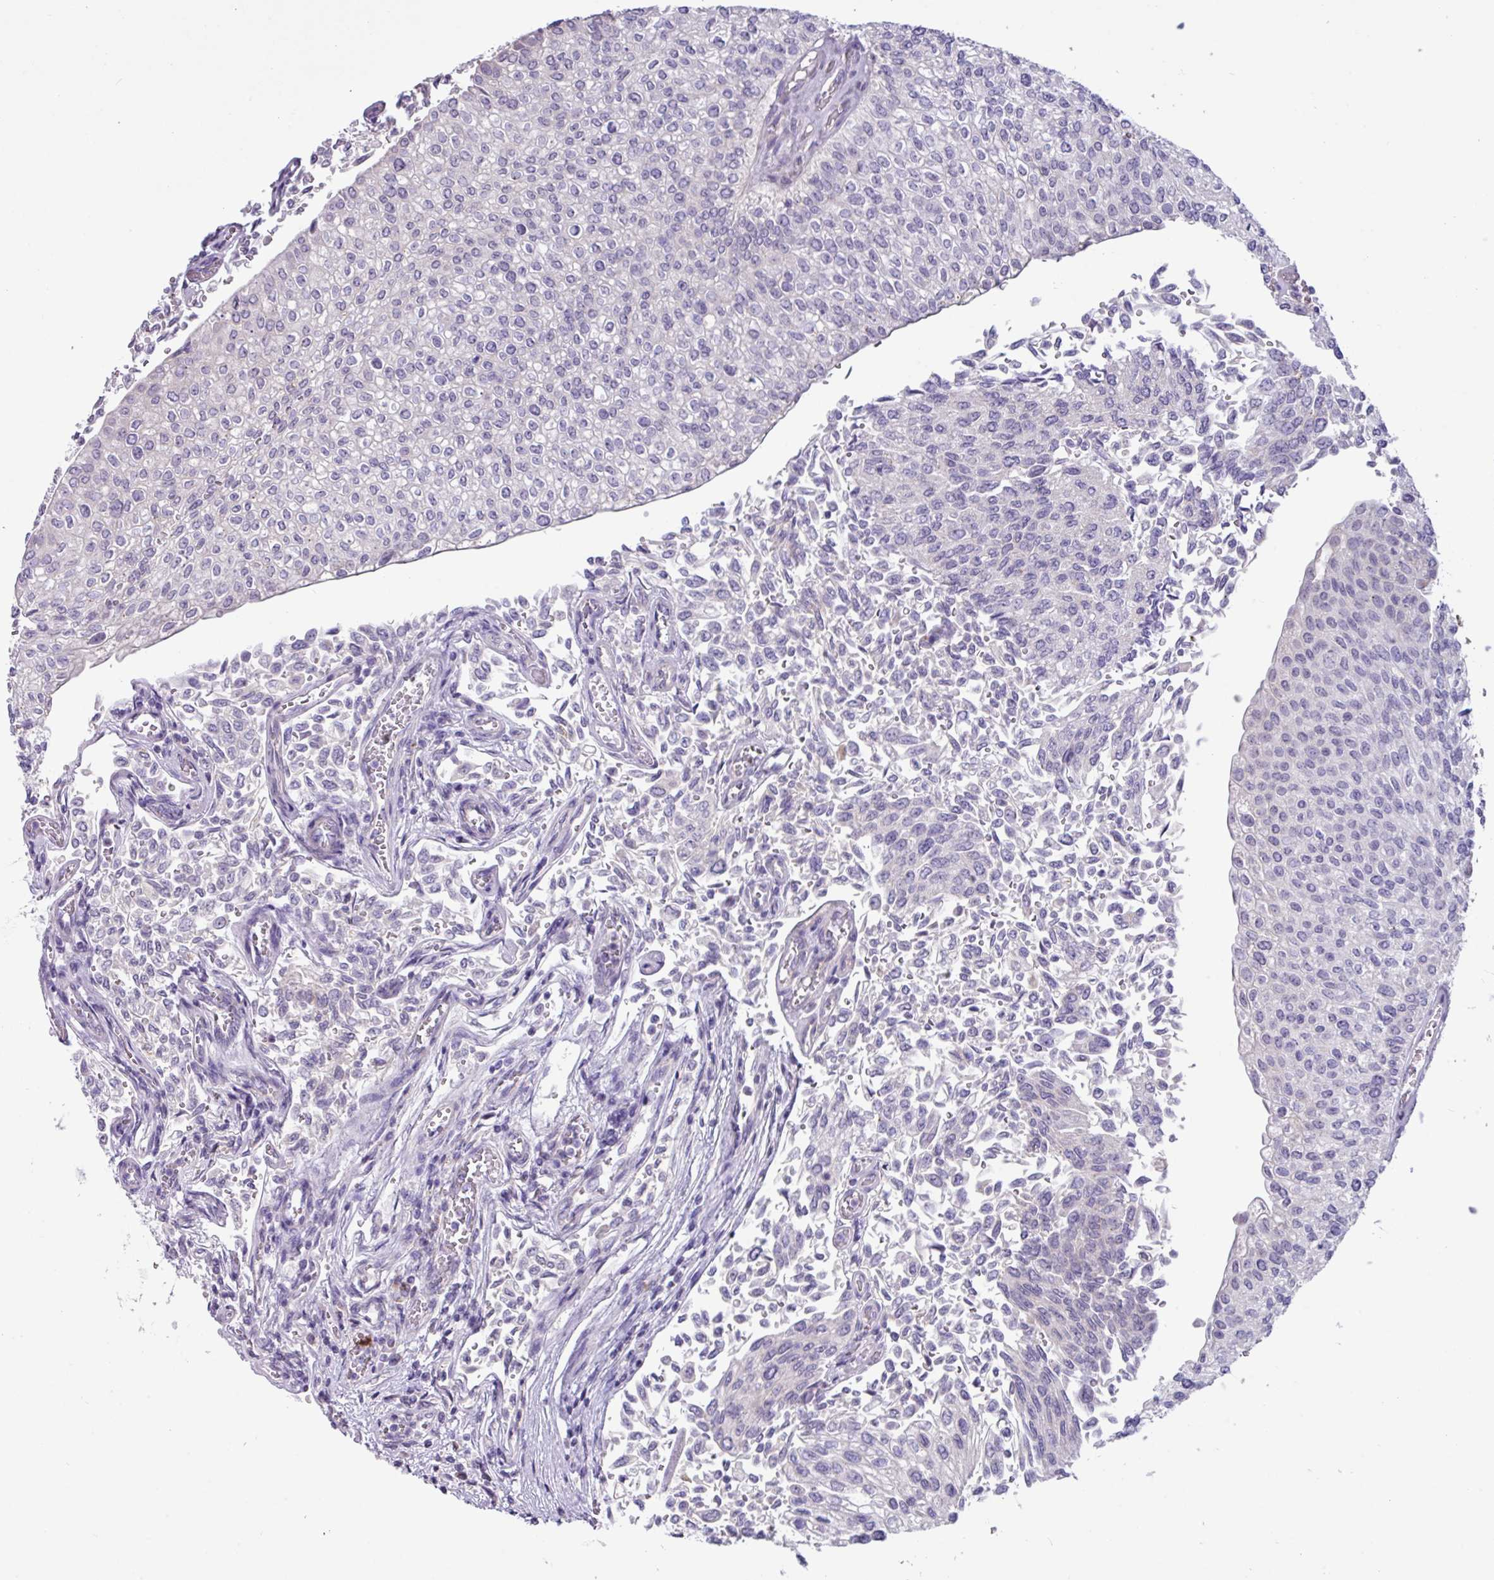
{"staining": {"intensity": "negative", "quantity": "none", "location": "none"}, "tissue": "urothelial cancer", "cell_type": "Tumor cells", "image_type": "cancer", "snomed": [{"axis": "morphology", "description": "Urothelial carcinoma, NOS"}, {"axis": "topography", "description": "Urinary bladder"}], "caption": "DAB (3,3'-diaminobenzidine) immunohistochemical staining of human transitional cell carcinoma reveals no significant expression in tumor cells. (DAB (3,3'-diaminobenzidine) immunohistochemistry visualized using brightfield microscopy, high magnification).", "gene": "ZNF524", "patient": {"sex": "male", "age": 59}}